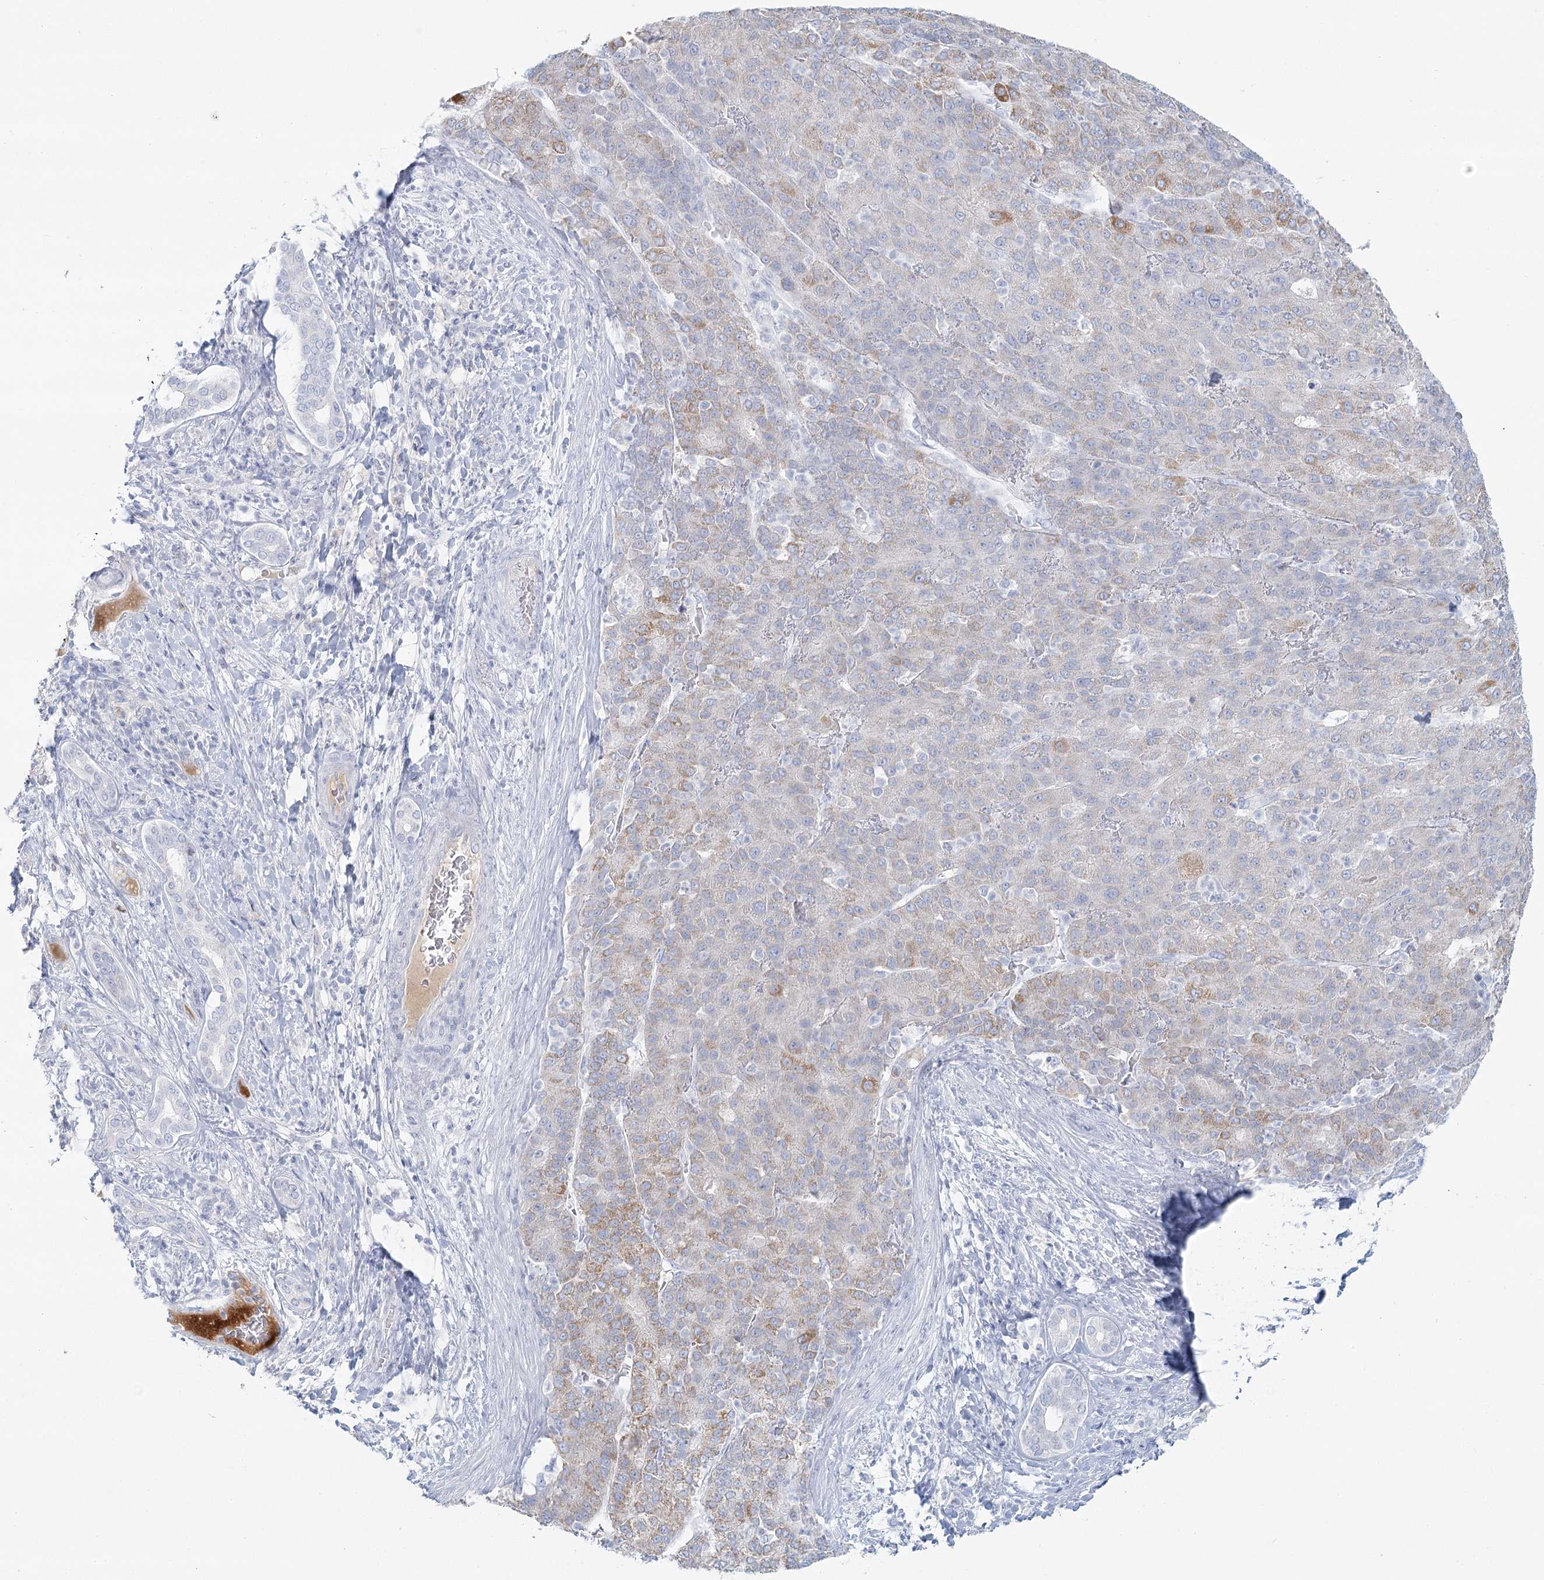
{"staining": {"intensity": "moderate", "quantity": "<25%", "location": "cytoplasmic/membranous"}, "tissue": "liver cancer", "cell_type": "Tumor cells", "image_type": "cancer", "snomed": [{"axis": "morphology", "description": "Carcinoma, Hepatocellular, NOS"}, {"axis": "topography", "description": "Liver"}], "caption": "This histopathology image shows immunohistochemistry staining of human hepatocellular carcinoma (liver), with low moderate cytoplasmic/membranous expression in about <25% of tumor cells.", "gene": "DMGDH", "patient": {"sex": "male", "age": 65}}